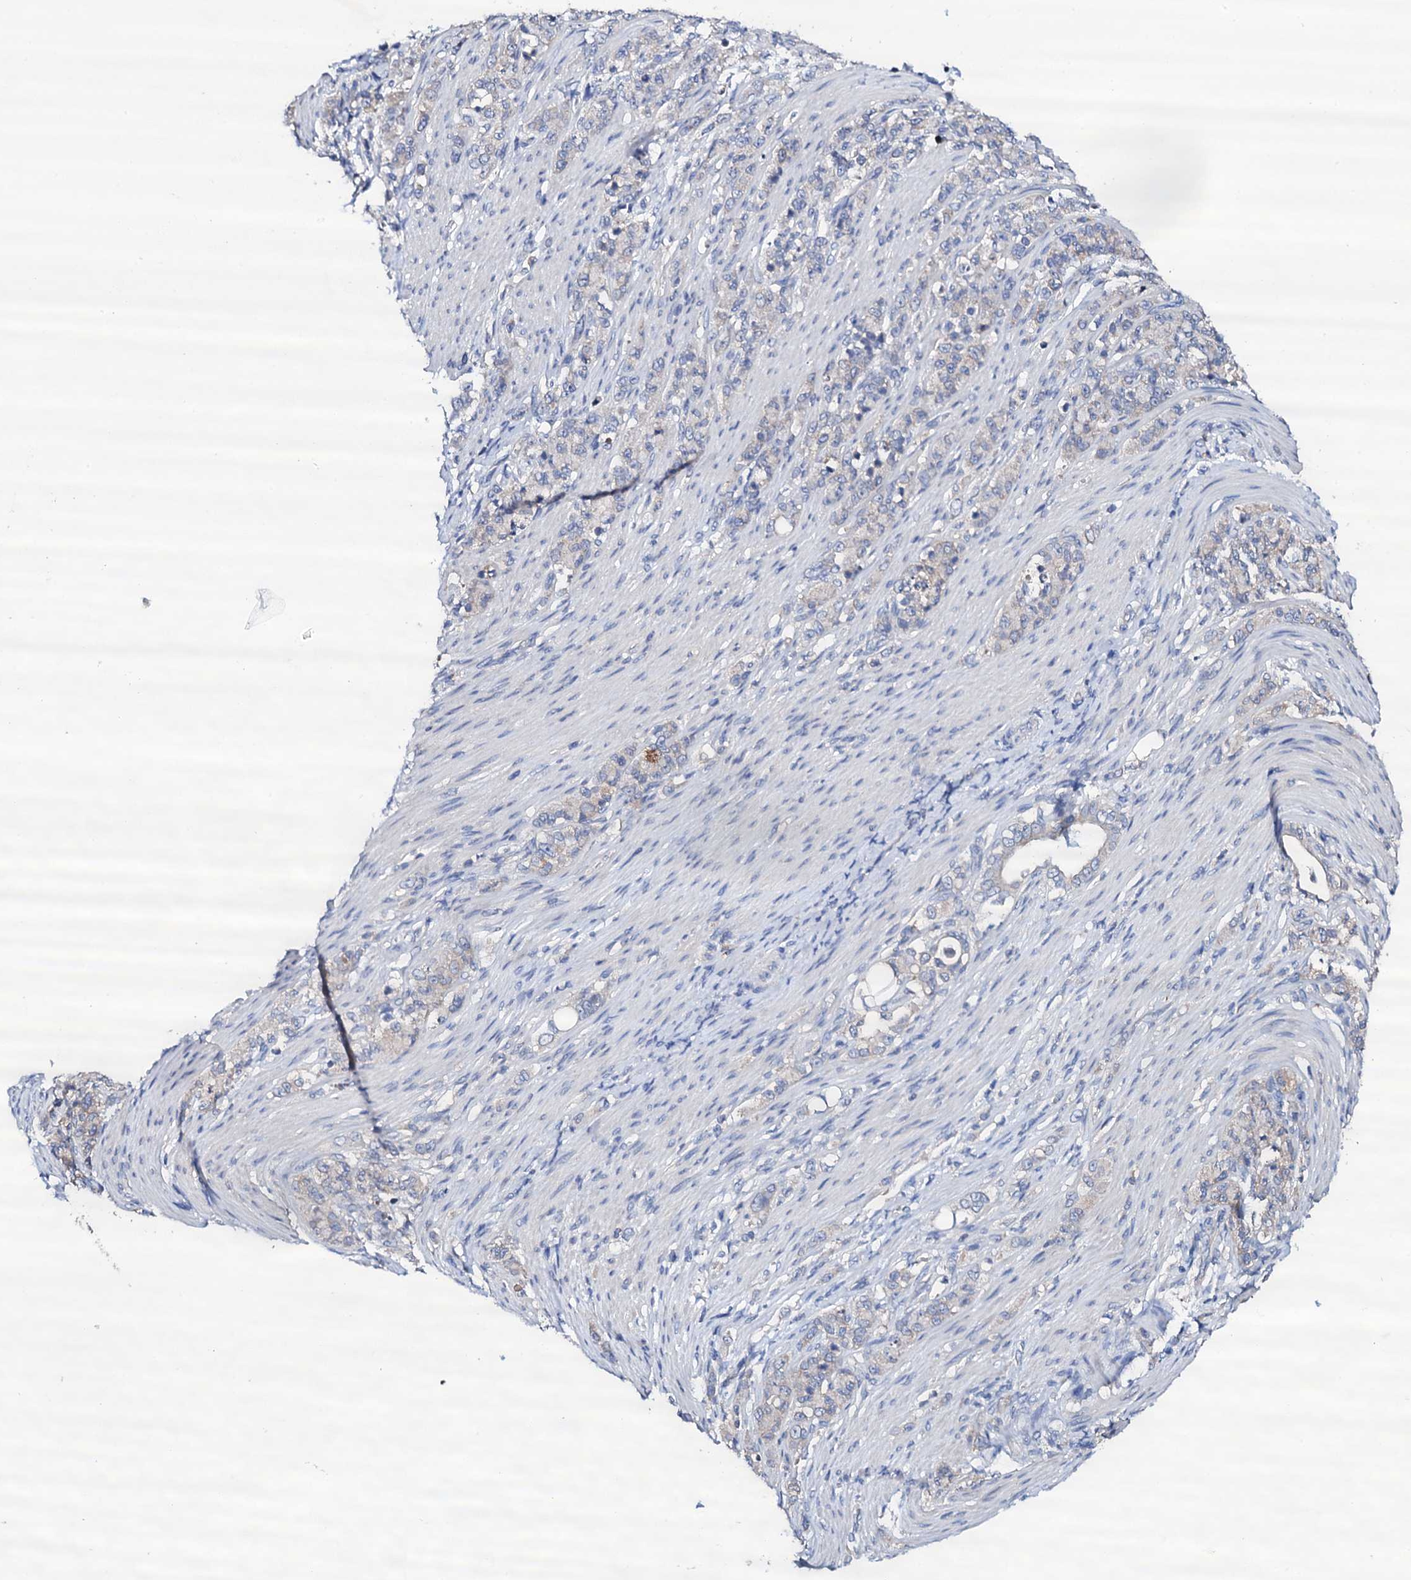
{"staining": {"intensity": "negative", "quantity": "none", "location": "none"}, "tissue": "stomach cancer", "cell_type": "Tumor cells", "image_type": "cancer", "snomed": [{"axis": "morphology", "description": "Adenocarcinoma, NOS"}, {"axis": "topography", "description": "Stomach"}], "caption": "Stomach adenocarcinoma stained for a protein using immunohistochemistry displays no staining tumor cells.", "gene": "TCAF2", "patient": {"sex": "female", "age": 79}}